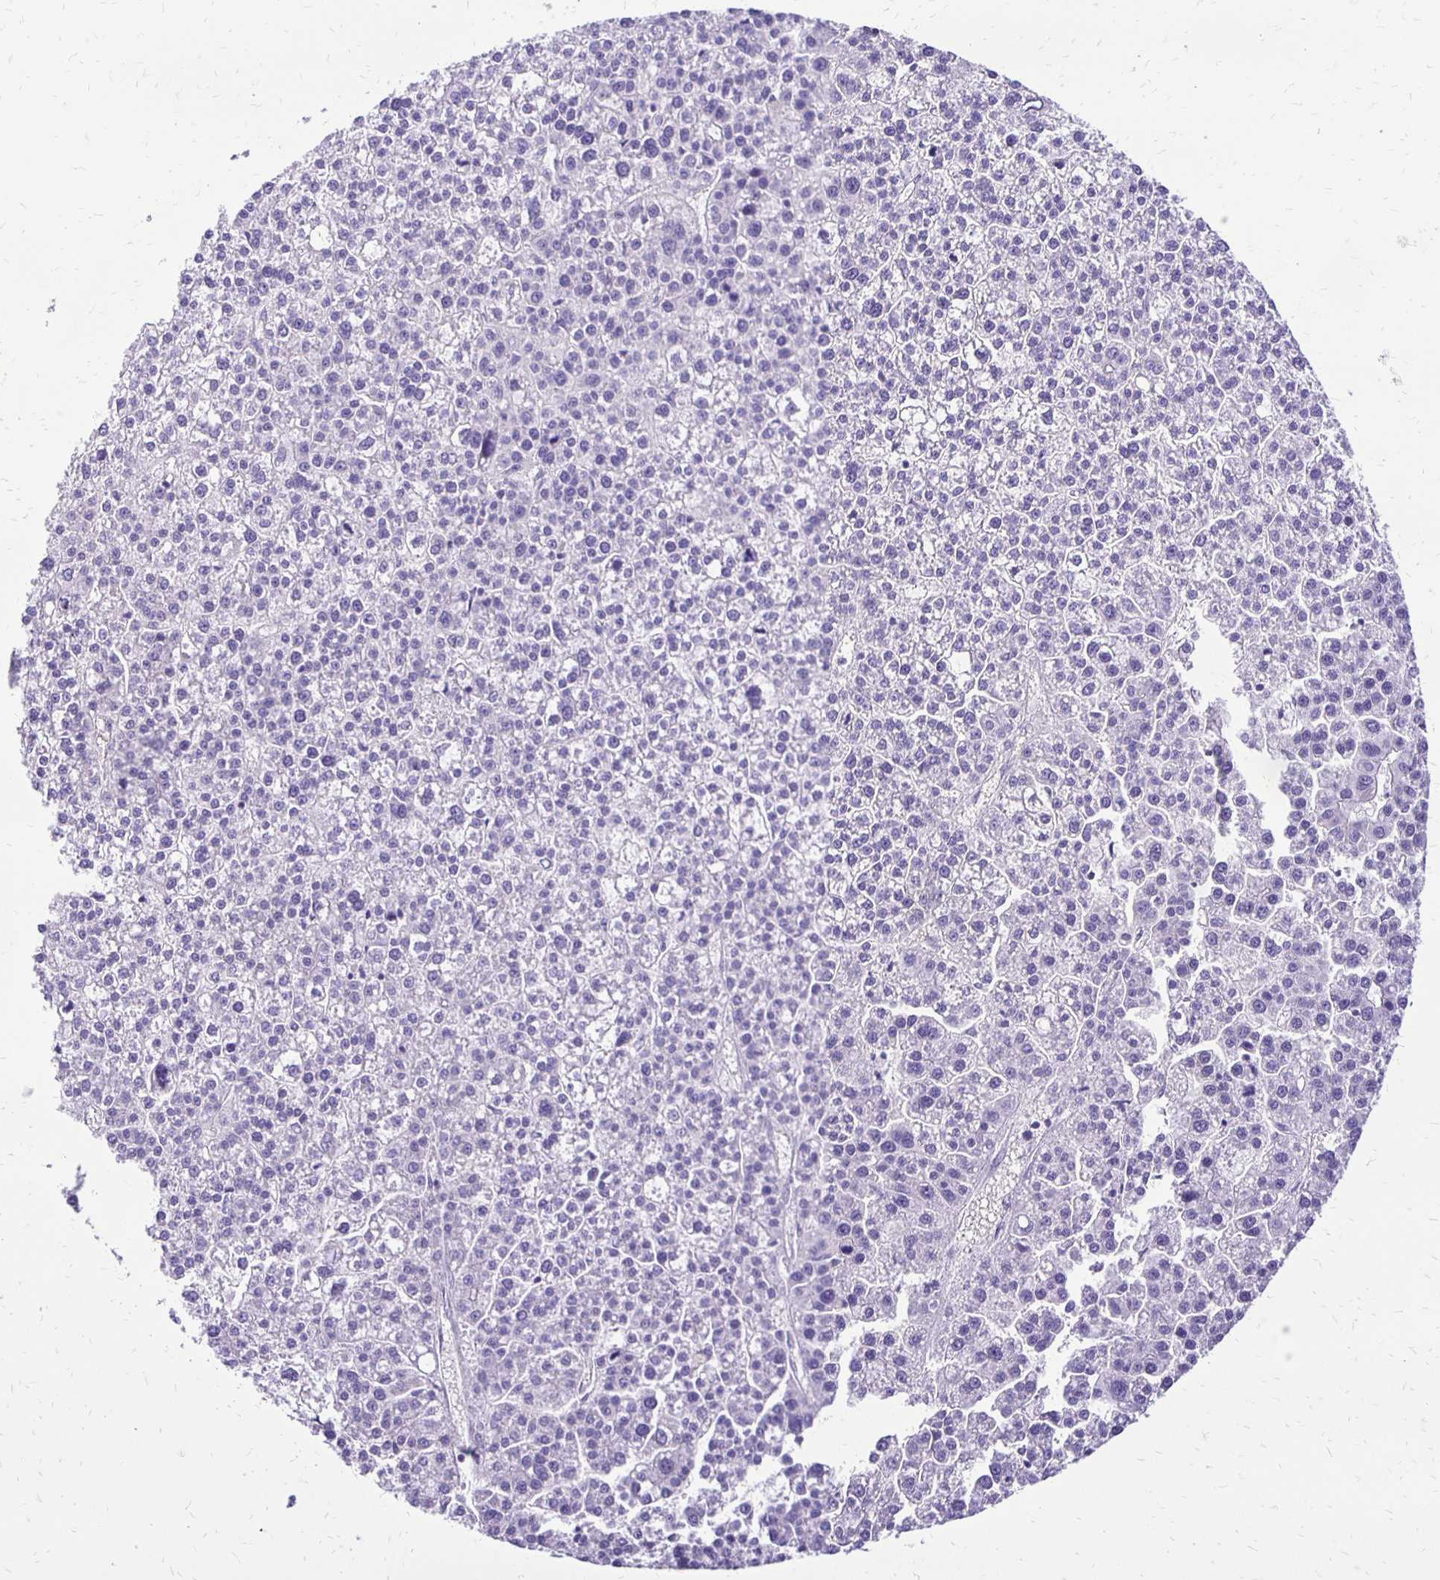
{"staining": {"intensity": "negative", "quantity": "none", "location": "none"}, "tissue": "liver cancer", "cell_type": "Tumor cells", "image_type": "cancer", "snomed": [{"axis": "morphology", "description": "Carcinoma, Hepatocellular, NOS"}, {"axis": "topography", "description": "Liver"}], "caption": "DAB (3,3'-diaminobenzidine) immunohistochemical staining of liver hepatocellular carcinoma shows no significant positivity in tumor cells. (Brightfield microscopy of DAB (3,3'-diaminobenzidine) immunohistochemistry at high magnification).", "gene": "ANKRD45", "patient": {"sex": "female", "age": 58}}